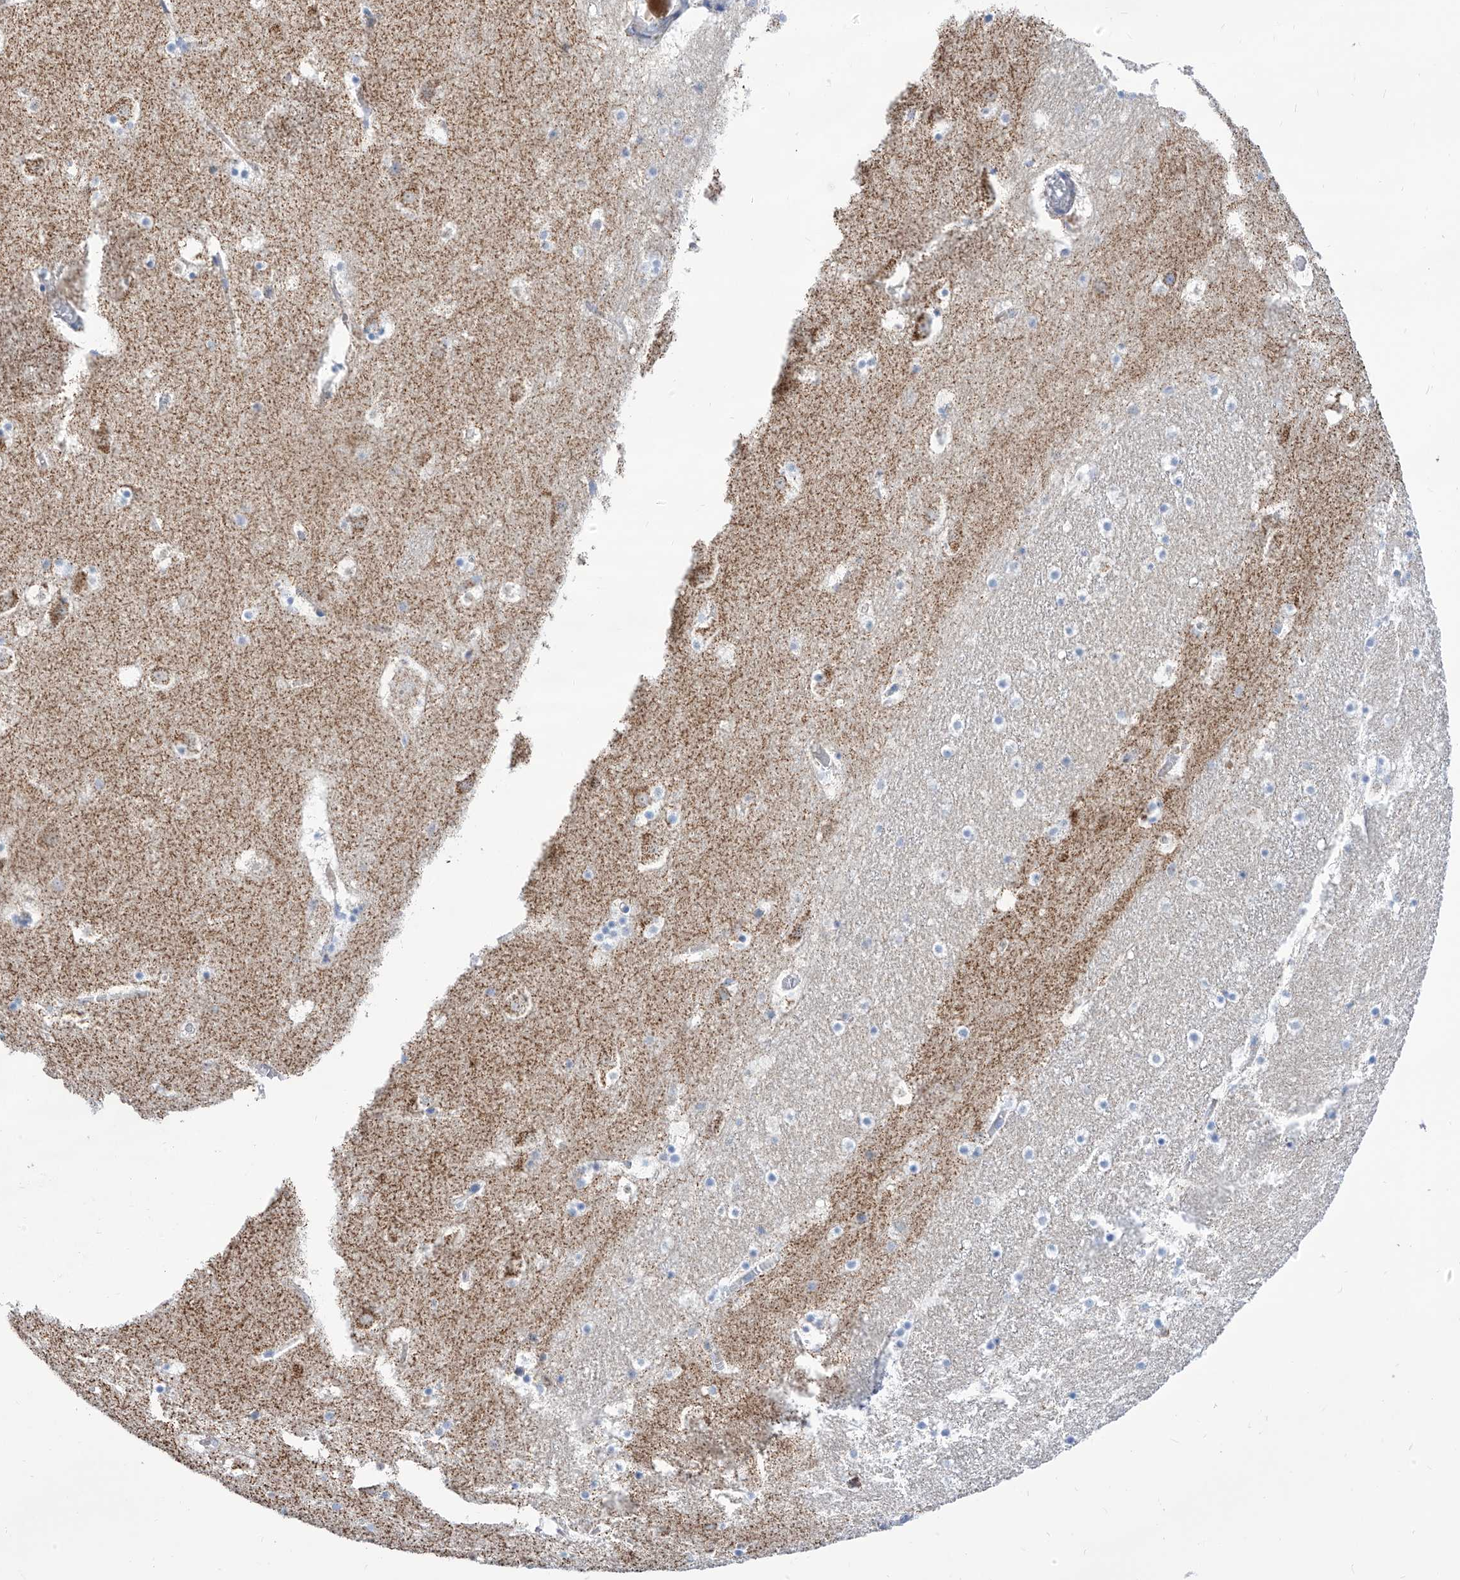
{"staining": {"intensity": "negative", "quantity": "none", "location": "none"}, "tissue": "caudate", "cell_type": "Glial cells", "image_type": "normal", "snomed": [{"axis": "morphology", "description": "Normal tissue, NOS"}, {"axis": "topography", "description": "Lateral ventricle wall"}], "caption": "The photomicrograph shows no significant positivity in glial cells of caudate. The staining was performed using DAB to visualize the protein expression in brown, while the nuclei were stained in blue with hematoxylin (Magnification: 20x).", "gene": "SRBD1", "patient": {"sex": "male", "age": 45}}